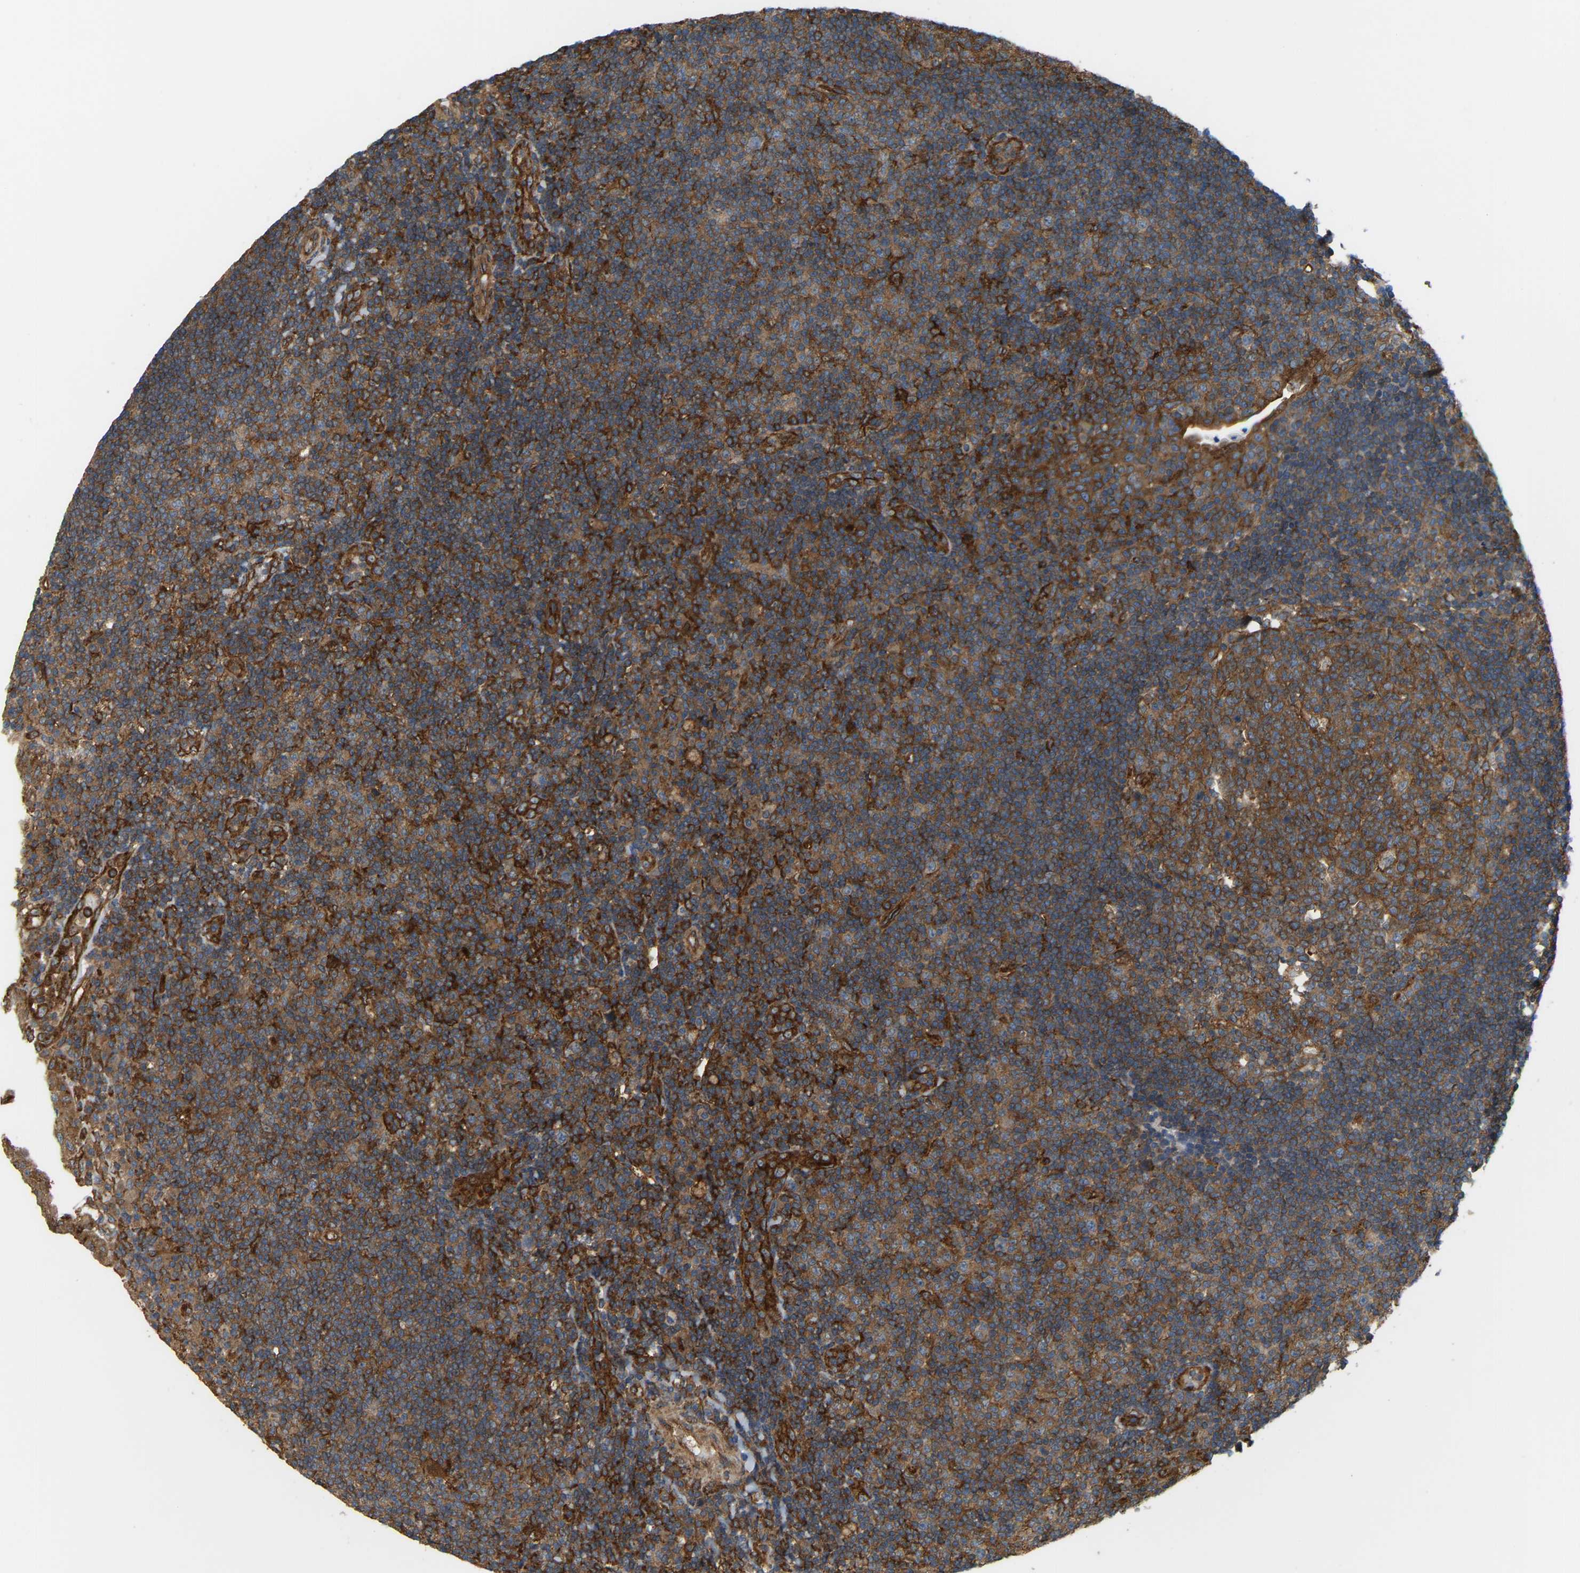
{"staining": {"intensity": "moderate", "quantity": ">75%", "location": "cytoplasmic/membranous"}, "tissue": "tonsil", "cell_type": "Germinal center cells", "image_type": "normal", "snomed": [{"axis": "morphology", "description": "Normal tissue, NOS"}, {"axis": "topography", "description": "Tonsil"}], "caption": "The histopathology image shows staining of normal tonsil, revealing moderate cytoplasmic/membranous protein positivity (brown color) within germinal center cells.", "gene": "PICALM", "patient": {"sex": "female", "age": 40}}